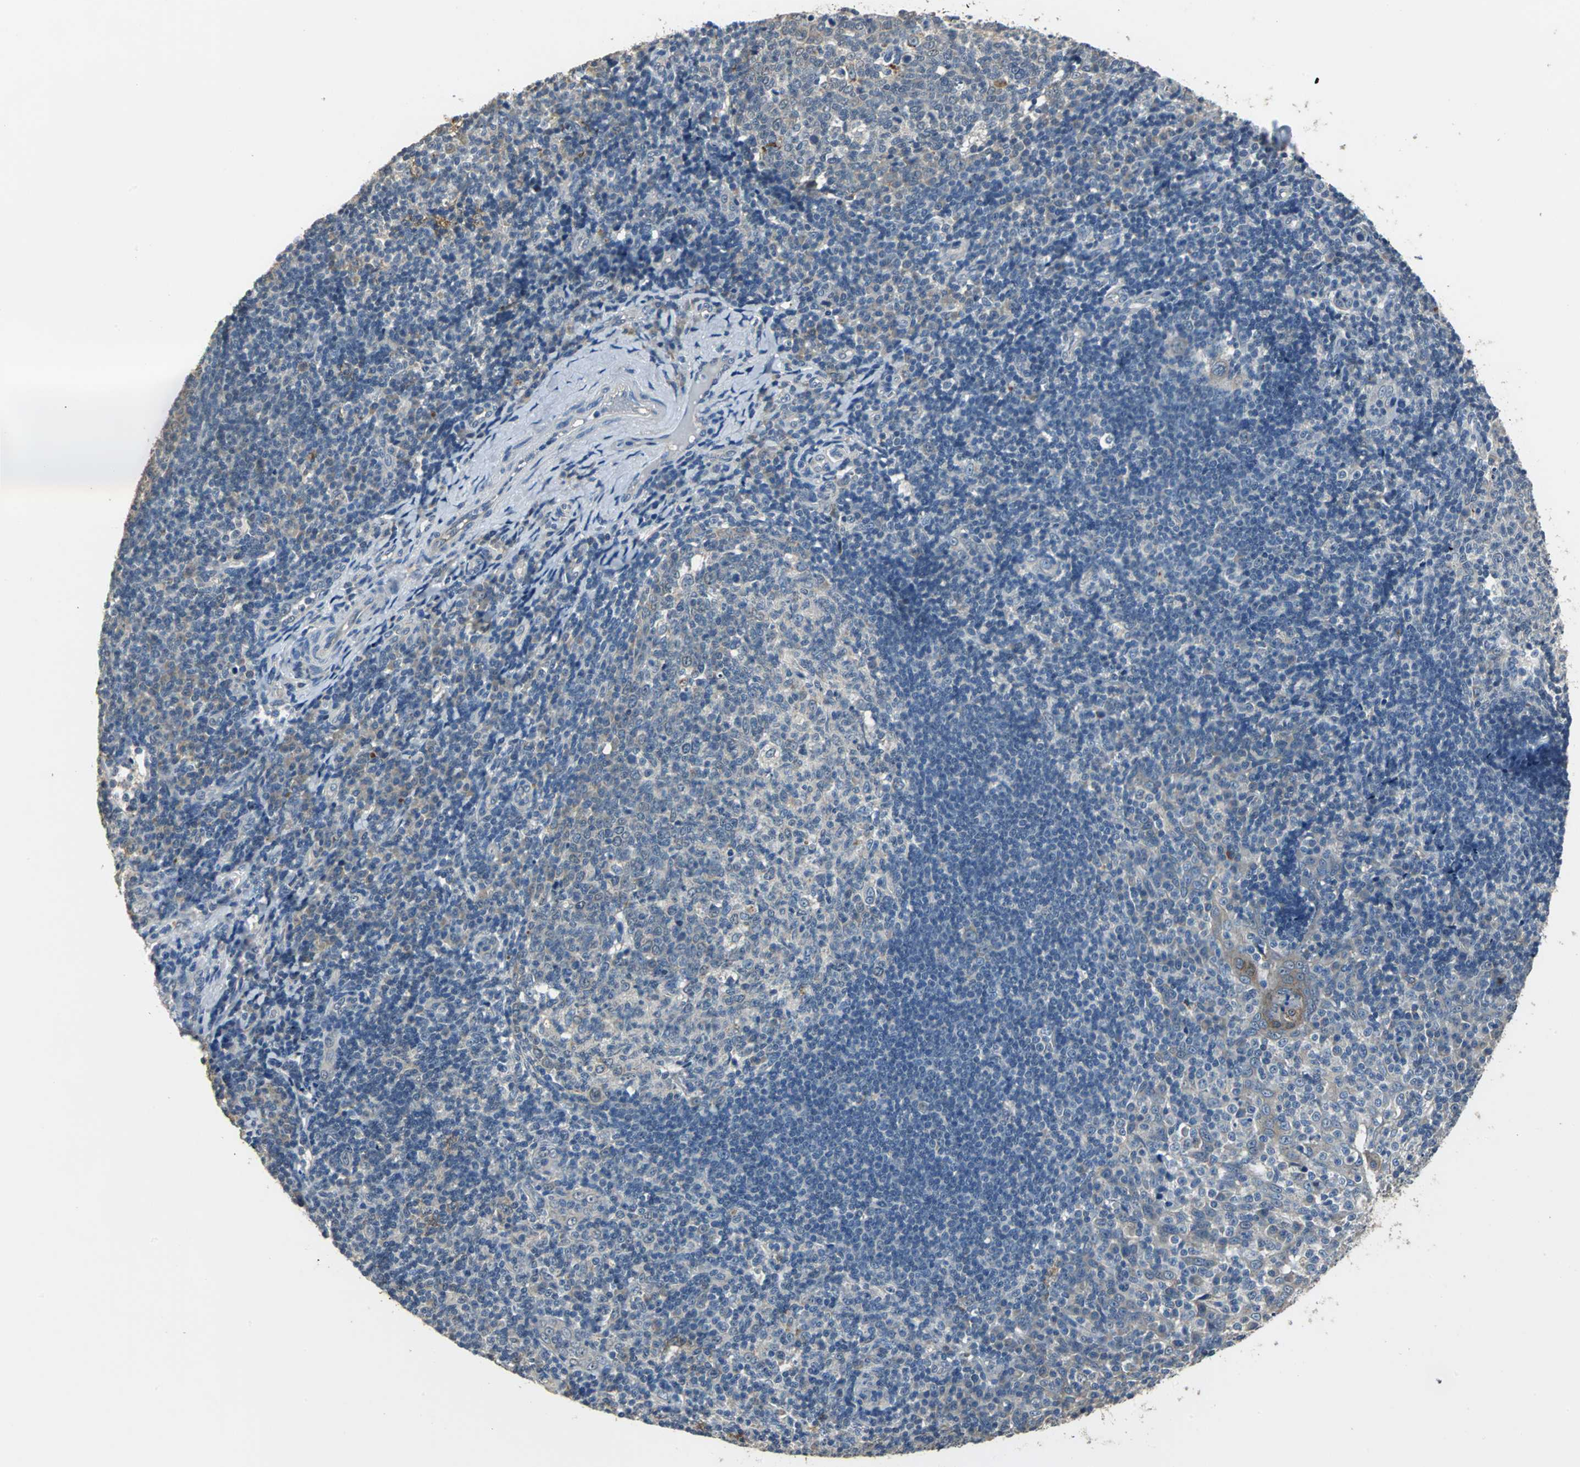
{"staining": {"intensity": "negative", "quantity": "none", "location": "none"}, "tissue": "tonsil", "cell_type": "Germinal center cells", "image_type": "normal", "snomed": [{"axis": "morphology", "description": "Normal tissue, NOS"}, {"axis": "topography", "description": "Tonsil"}], "caption": "High power microscopy photomicrograph of an immunohistochemistry micrograph of unremarkable tonsil, revealing no significant staining in germinal center cells.", "gene": "OCLN", "patient": {"sex": "female", "age": 40}}